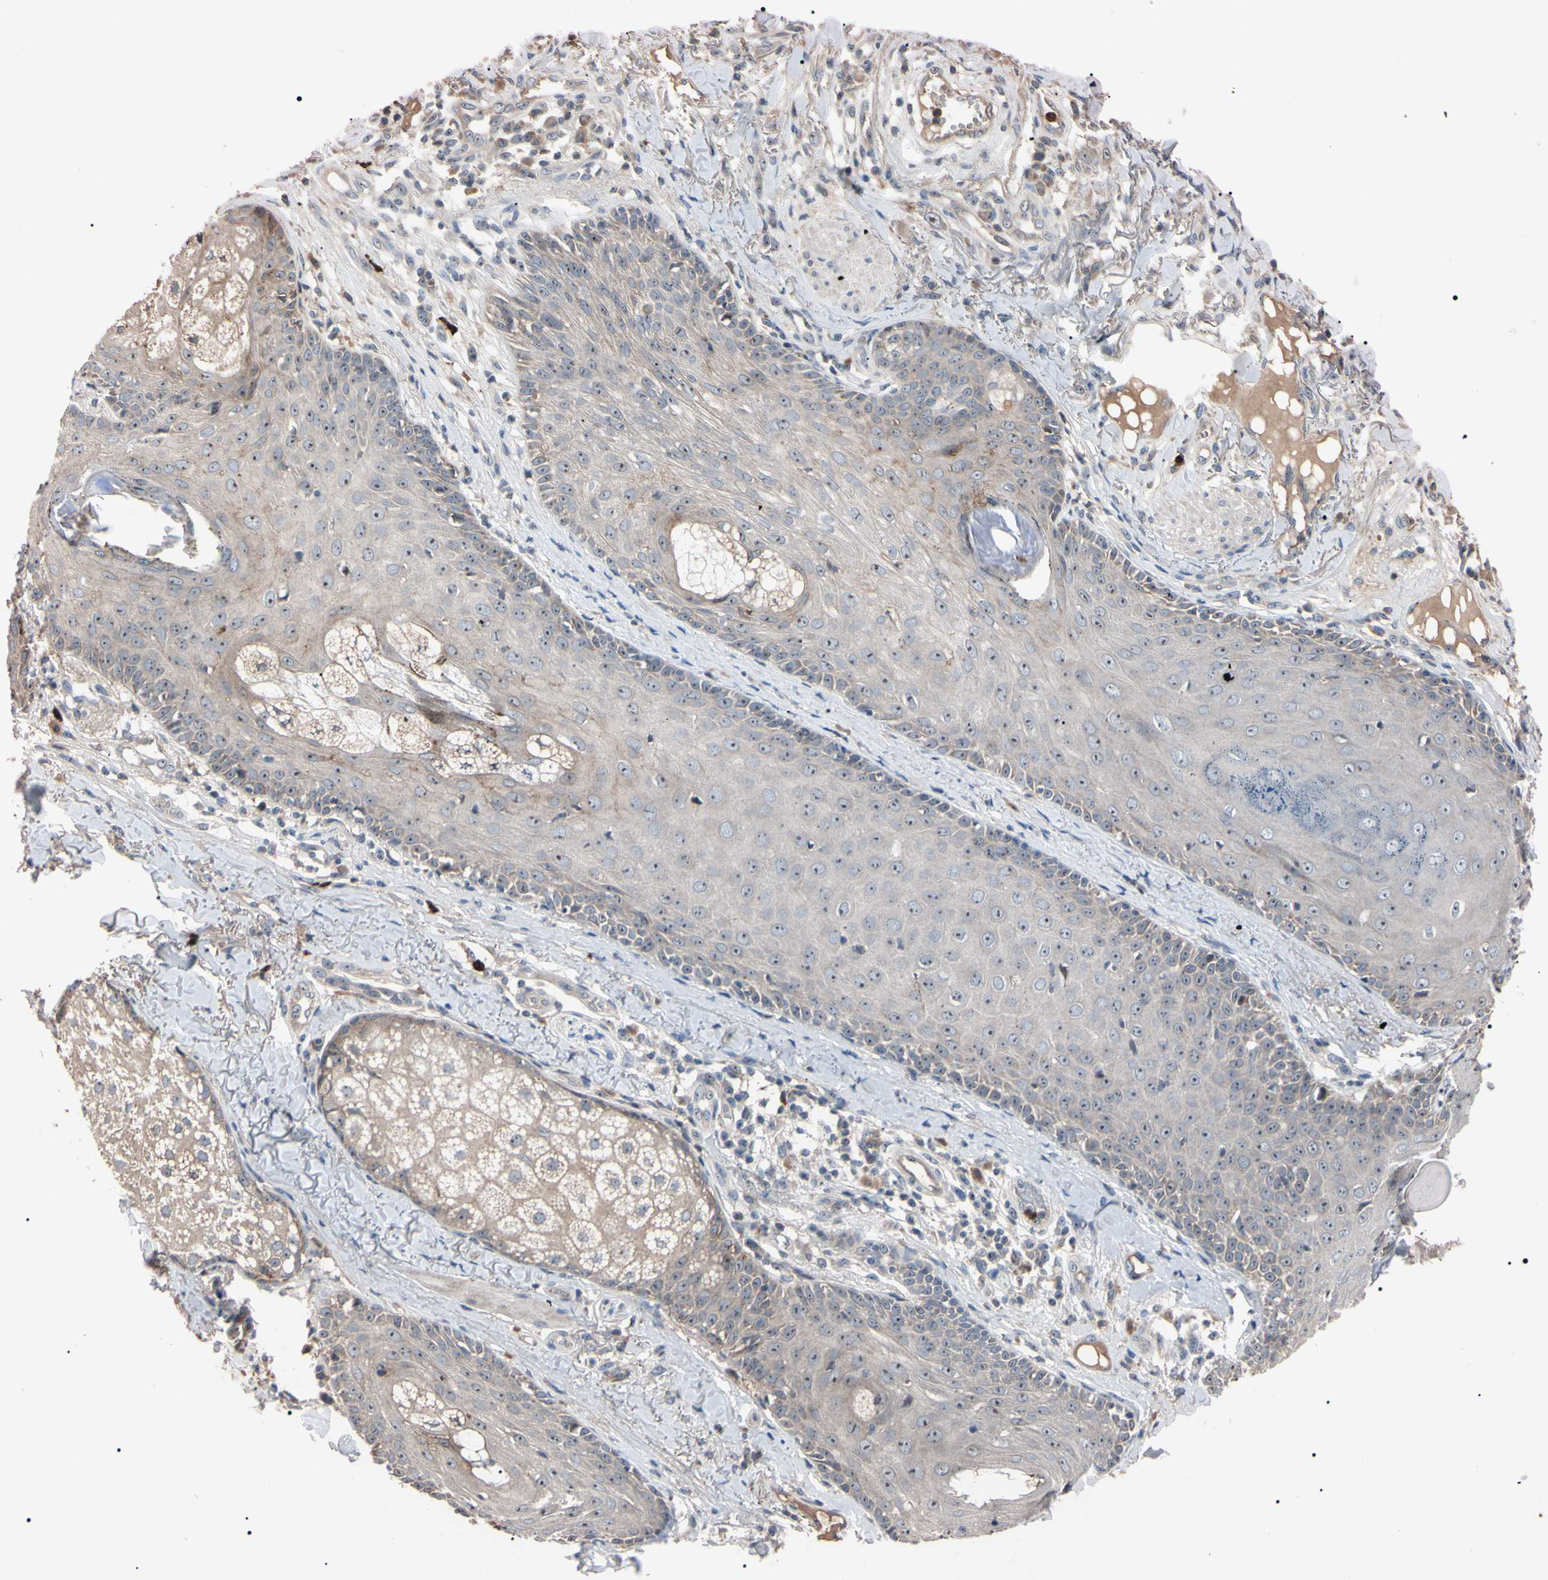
{"staining": {"intensity": "weak", "quantity": ">75%", "location": "cytoplasmic/membranous"}, "tissue": "skin cancer", "cell_type": "Tumor cells", "image_type": "cancer", "snomed": [{"axis": "morphology", "description": "Normal tissue, NOS"}, {"axis": "morphology", "description": "Basal cell carcinoma"}, {"axis": "topography", "description": "Skin"}], "caption": "Brown immunohistochemical staining in human basal cell carcinoma (skin) exhibits weak cytoplasmic/membranous expression in about >75% of tumor cells. The staining was performed using DAB, with brown indicating positive protein expression. Nuclei are stained blue with hematoxylin.", "gene": "TRAF5", "patient": {"sex": "male", "age": 52}}